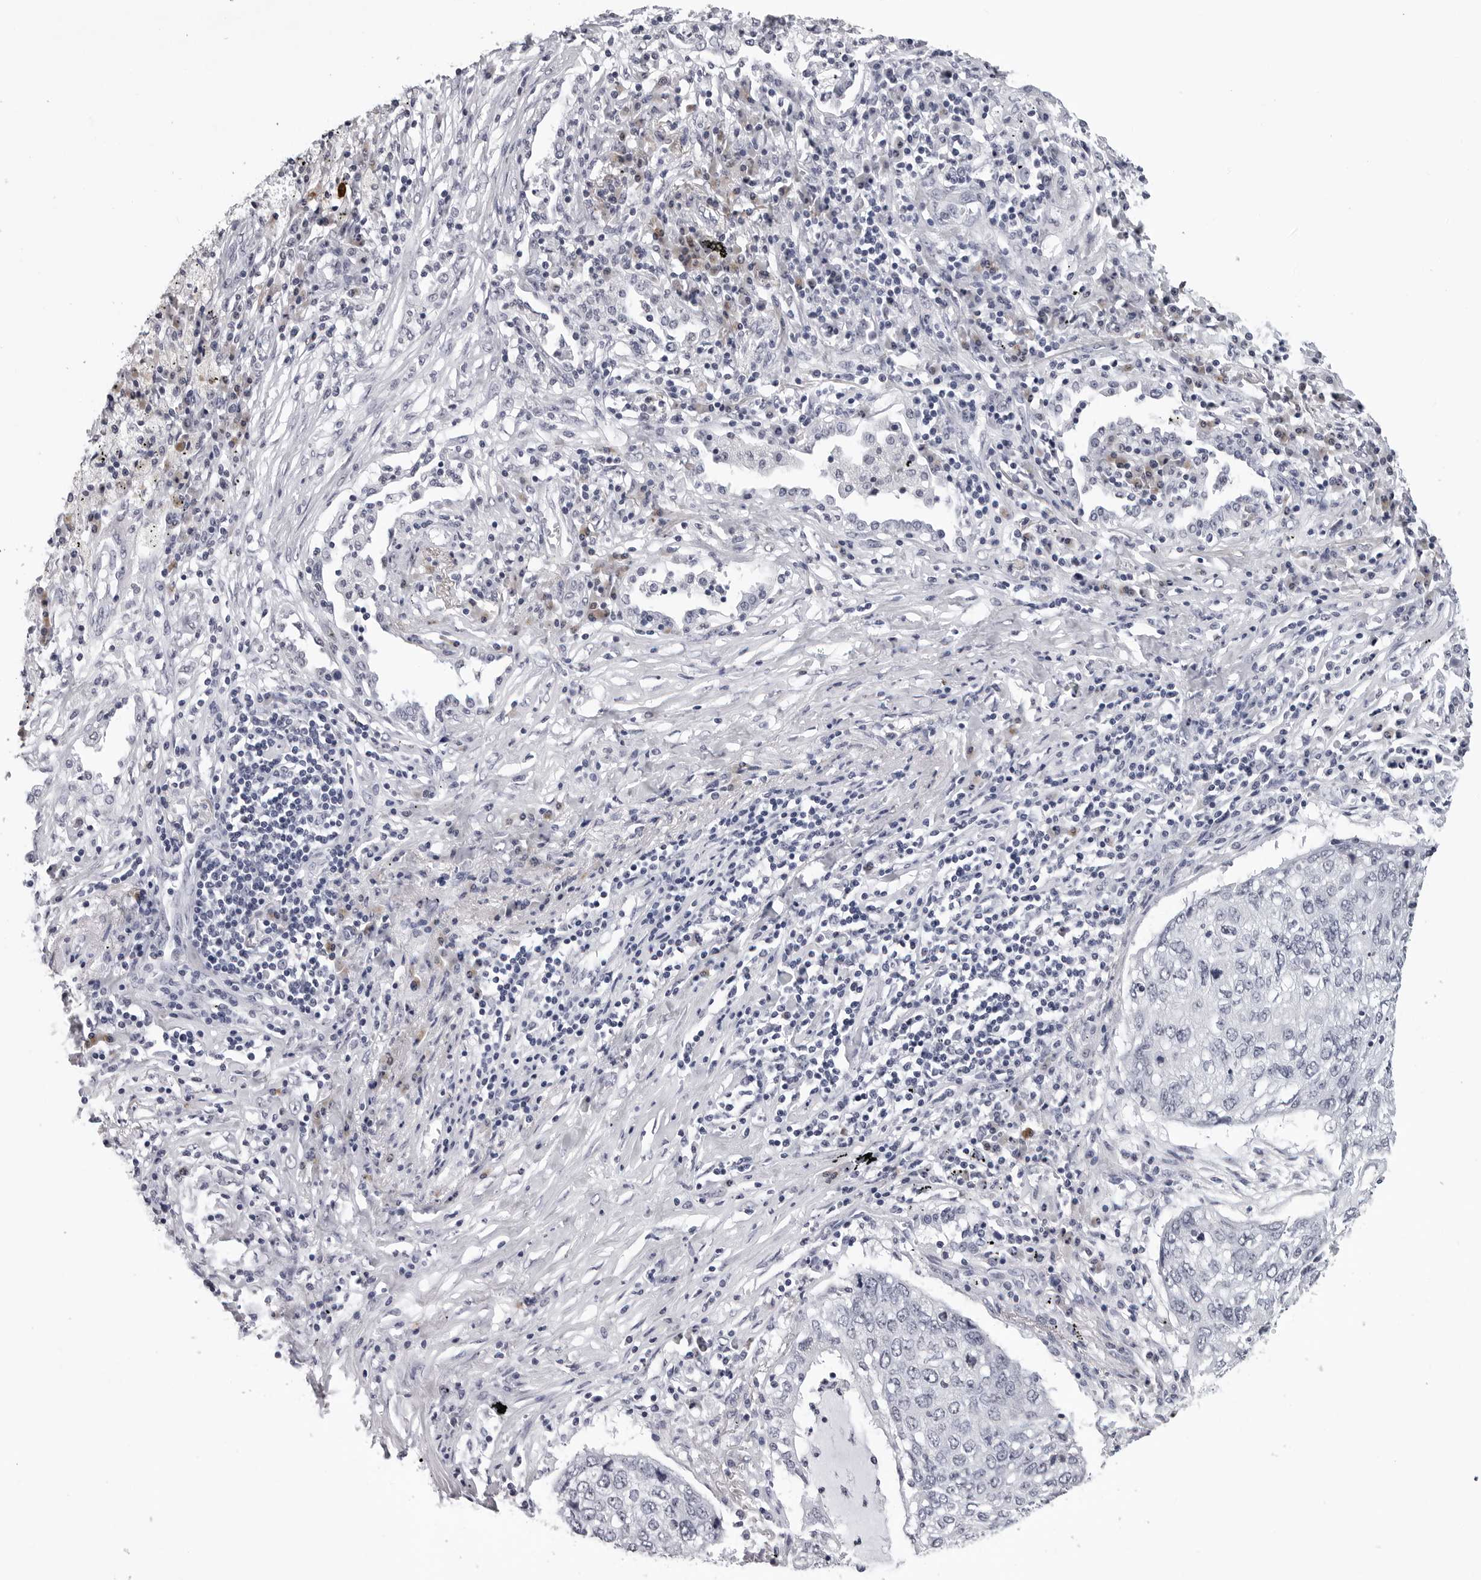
{"staining": {"intensity": "negative", "quantity": "none", "location": "none"}, "tissue": "lung cancer", "cell_type": "Tumor cells", "image_type": "cancer", "snomed": [{"axis": "morphology", "description": "Squamous cell carcinoma, NOS"}, {"axis": "topography", "description": "Lung"}], "caption": "Immunohistochemistry (IHC) image of squamous cell carcinoma (lung) stained for a protein (brown), which reveals no positivity in tumor cells.", "gene": "GNL2", "patient": {"sex": "female", "age": 63}}